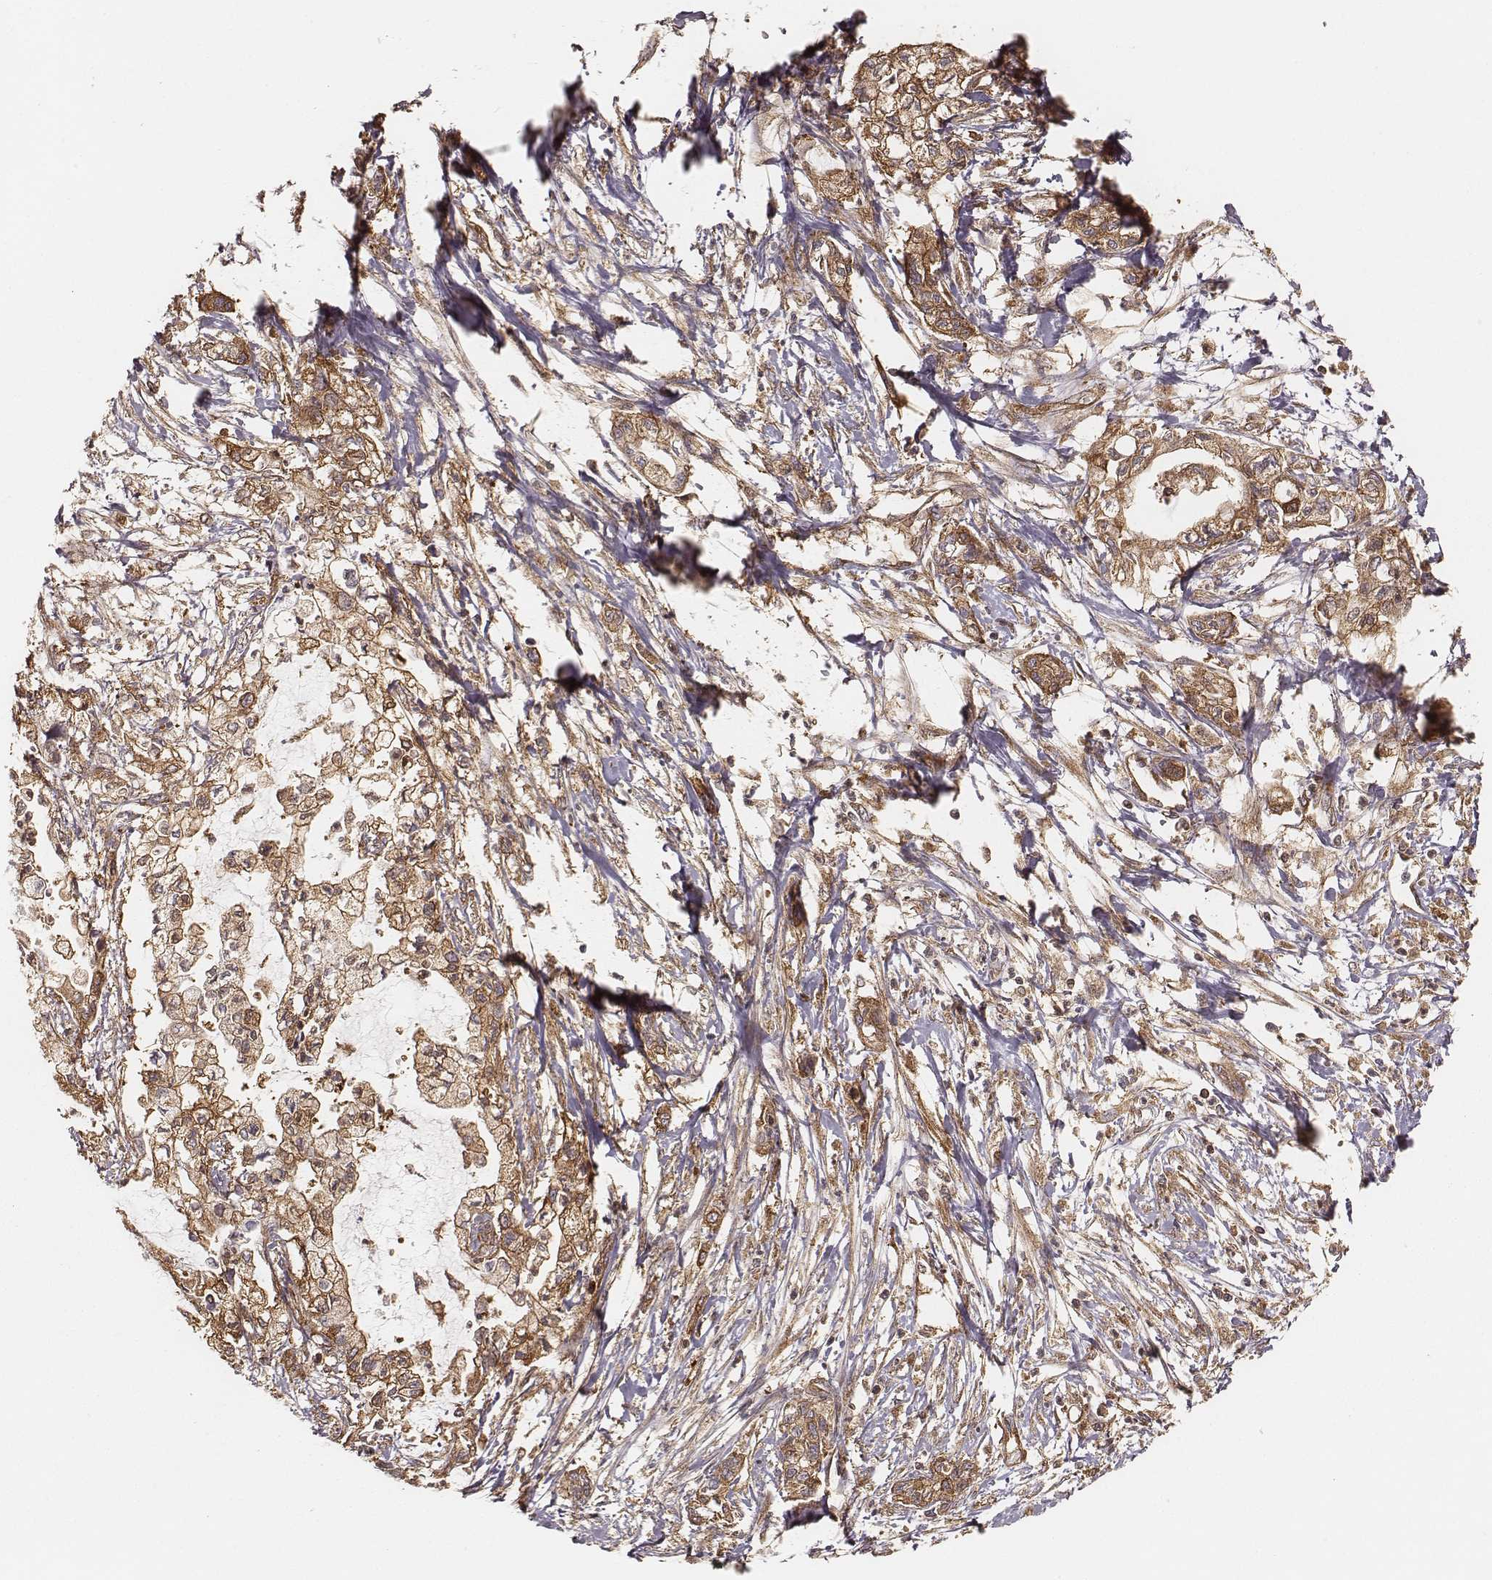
{"staining": {"intensity": "moderate", "quantity": ">75%", "location": "cytoplasmic/membranous"}, "tissue": "pancreatic cancer", "cell_type": "Tumor cells", "image_type": "cancer", "snomed": [{"axis": "morphology", "description": "Adenocarcinoma, NOS"}, {"axis": "topography", "description": "Pancreas"}], "caption": "Moderate cytoplasmic/membranous positivity for a protein is appreciated in about >75% of tumor cells of pancreatic adenocarcinoma using immunohistochemistry (IHC).", "gene": "CARS1", "patient": {"sex": "male", "age": 54}}